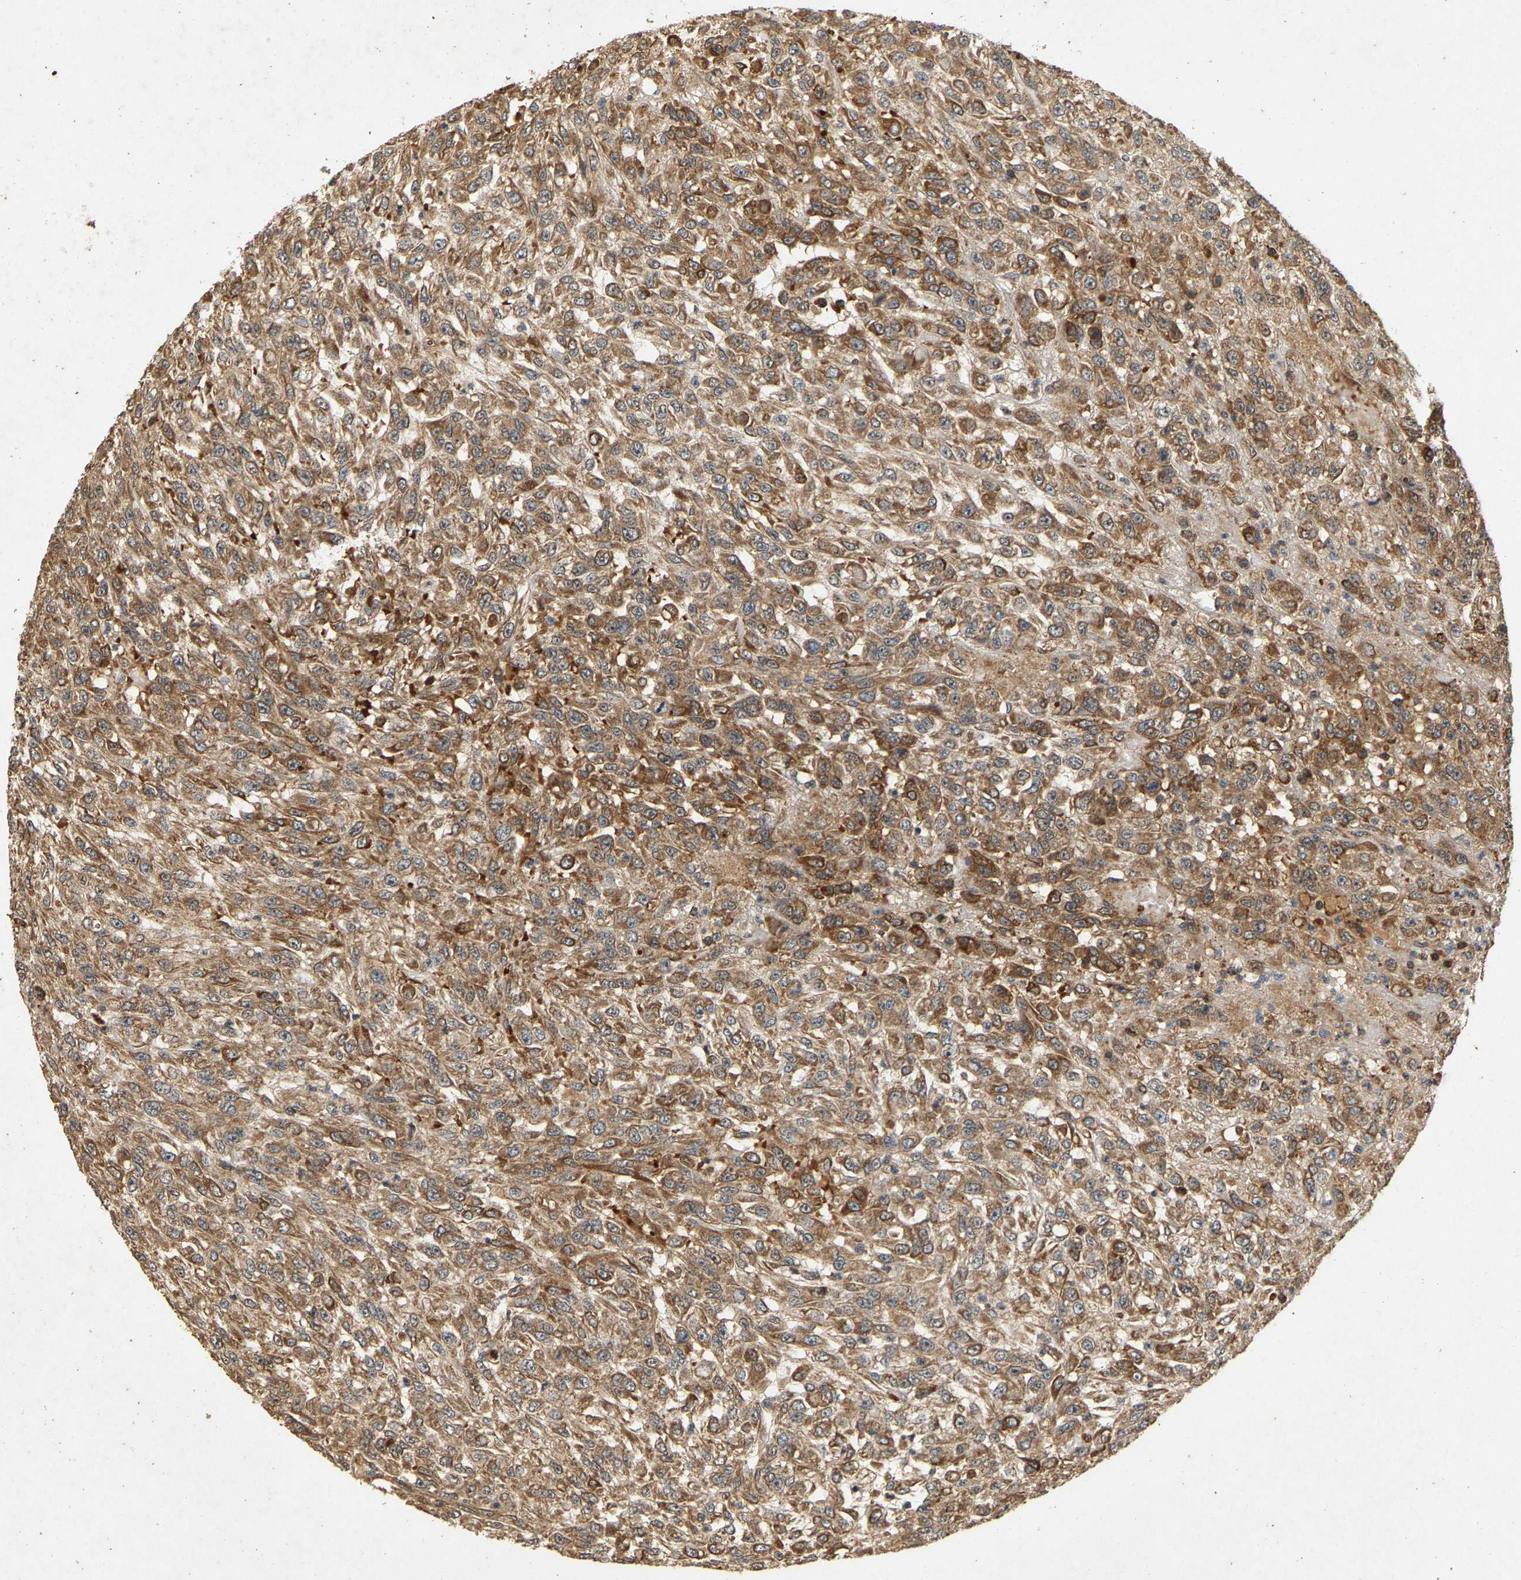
{"staining": {"intensity": "moderate", "quantity": ">75%", "location": "cytoplasmic/membranous"}, "tissue": "urothelial cancer", "cell_type": "Tumor cells", "image_type": "cancer", "snomed": [{"axis": "morphology", "description": "Urothelial carcinoma, High grade"}, {"axis": "topography", "description": "Urinary bladder"}], "caption": "Immunohistochemistry image of urothelial carcinoma (high-grade) stained for a protein (brown), which displays medium levels of moderate cytoplasmic/membranous staining in approximately >75% of tumor cells.", "gene": "CIDEC", "patient": {"sex": "male", "age": 46}}